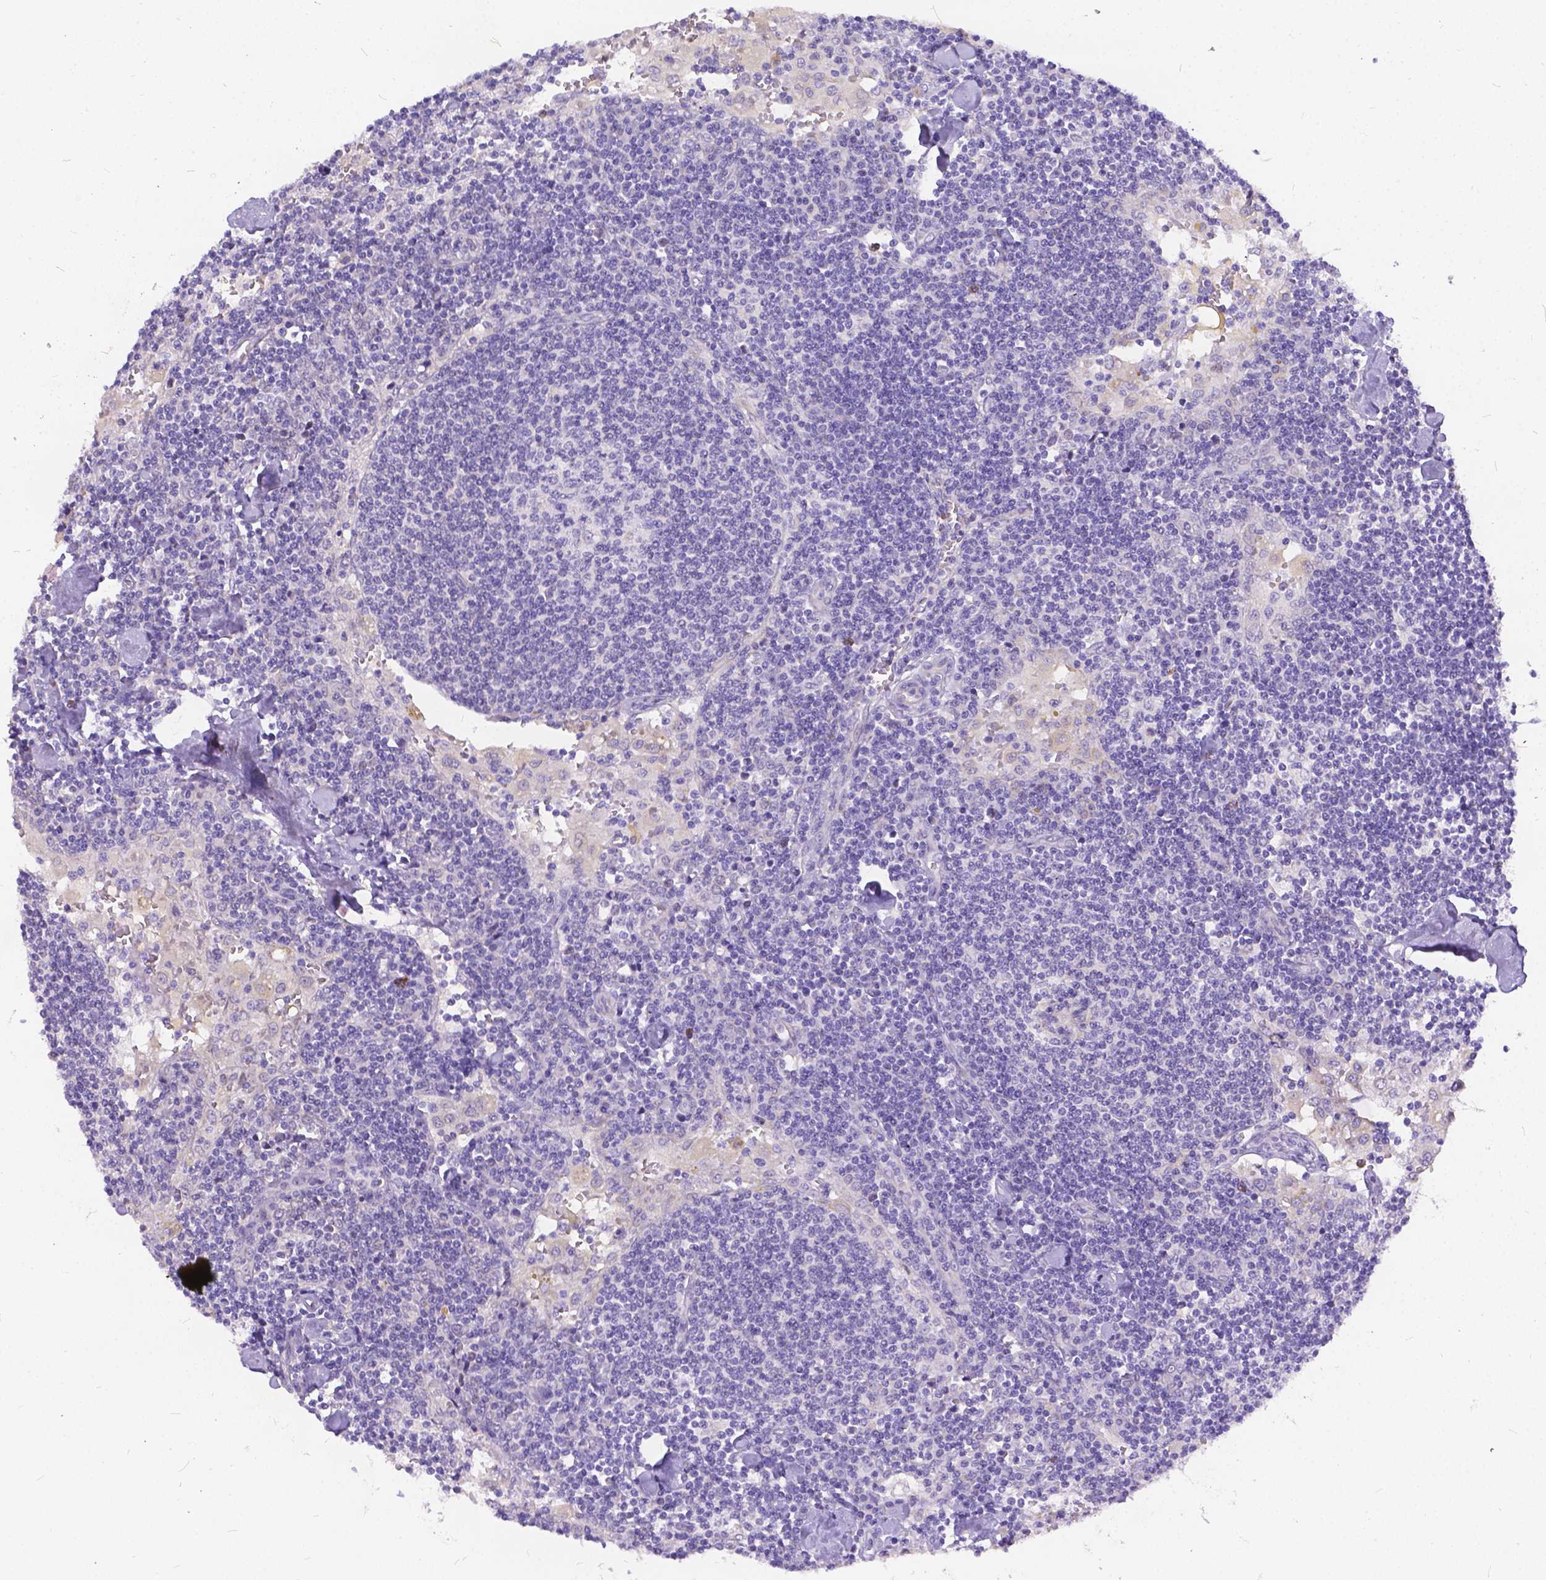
{"staining": {"intensity": "negative", "quantity": "none", "location": "none"}, "tissue": "lymph node", "cell_type": "Germinal center cells", "image_type": "normal", "snomed": [{"axis": "morphology", "description": "Normal tissue, NOS"}, {"axis": "topography", "description": "Lymph node"}], "caption": "Immunohistochemistry (IHC) of unremarkable lymph node exhibits no staining in germinal center cells. (DAB (3,3'-diaminobenzidine) immunohistochemistry visualized using brightfield microscopy, high magnification).", "gene": "DLEC1", "patient": {"sex": "male", "age": 55}}